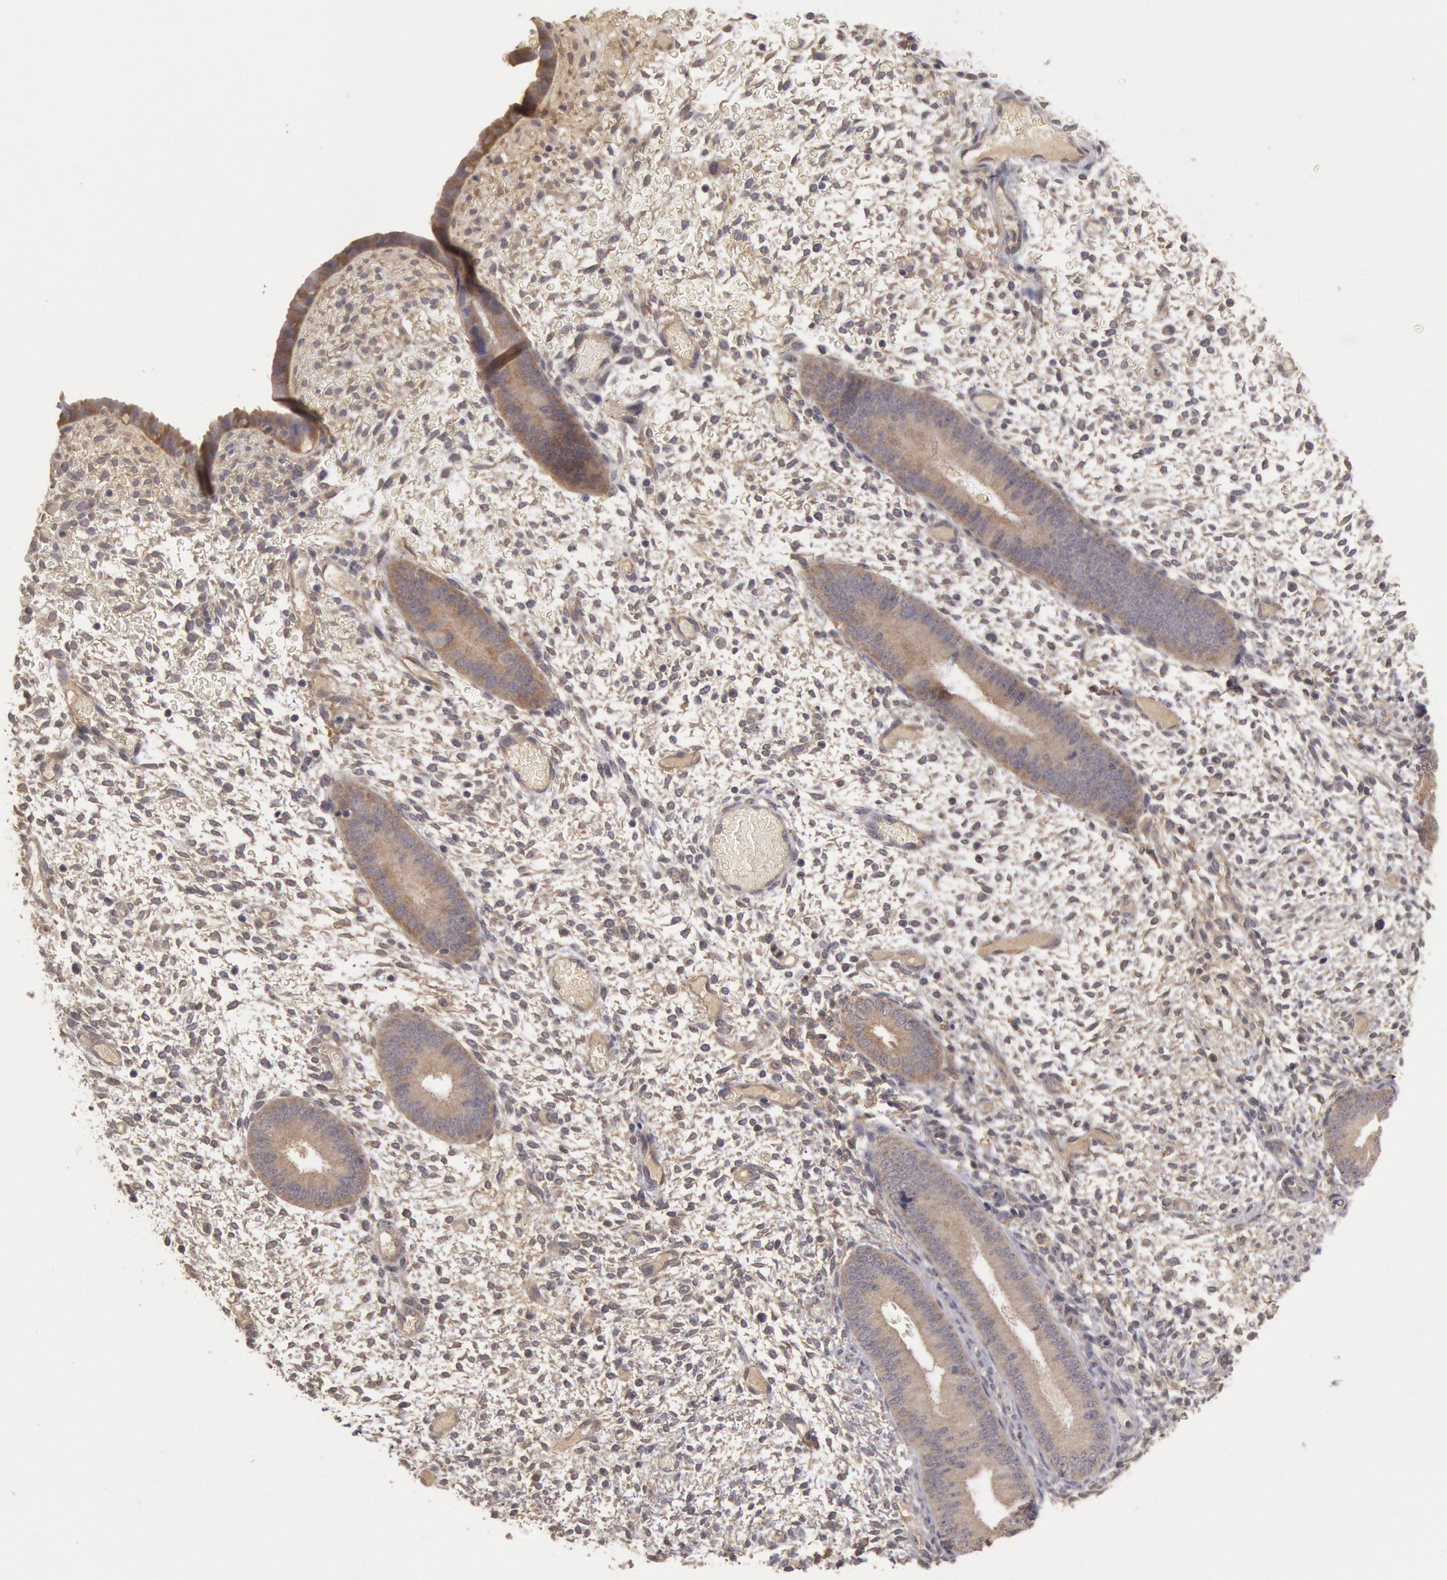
{"staining": {"intensity": "negative", "quantity": "none", "location": "none"}, "tissue": "endometrium", "cell_type": "Cells in endometrial stroma", "image_type": "normal", "snomed": [{"axis": "morphology", "description": "Normal tissue, NOS"}, {"axis": "topography", "description": "Endometrium"}], "caption": "The immunohistochemistry (IHC) micrograph has no significant positivity in cells in endometrial stroma of endometrium.", "gene": "ZFP36L1", "patient": {"sex": "female", "age": 42}}